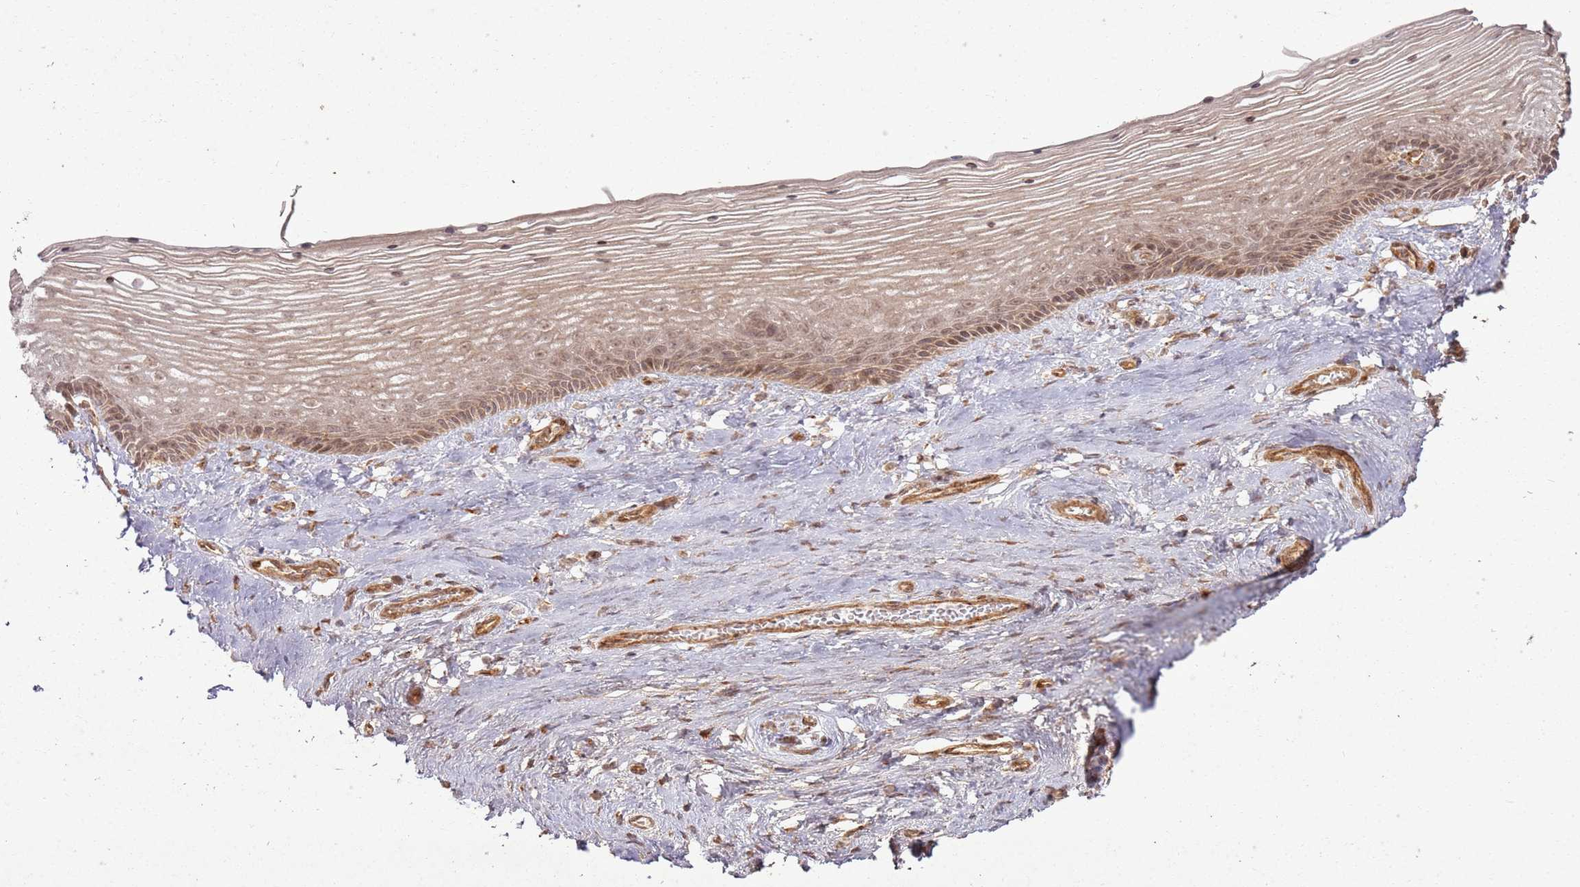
{"staining": {"intensity": "moderate", "quantity": ">75%", "location": "cytoplasmic/membranous,nuclear"}, "tissue": "vagina", "cell_type": "Squamous epithelial cells", "image_type": "normal", "snomed": [{"axis": "morphology", "description": "Normal tissue, NOS"}, {"axis": "topography", "description": "Vagina"}], "caption": "This is a micrograph of IHC staining of benign vagina, which shows moderate positivity in the cytoplasmic/membranous,nuclear of squamous epithelial cells.", "gene": "ZNF623", "patient": {"sex": "female", "age": 46}}